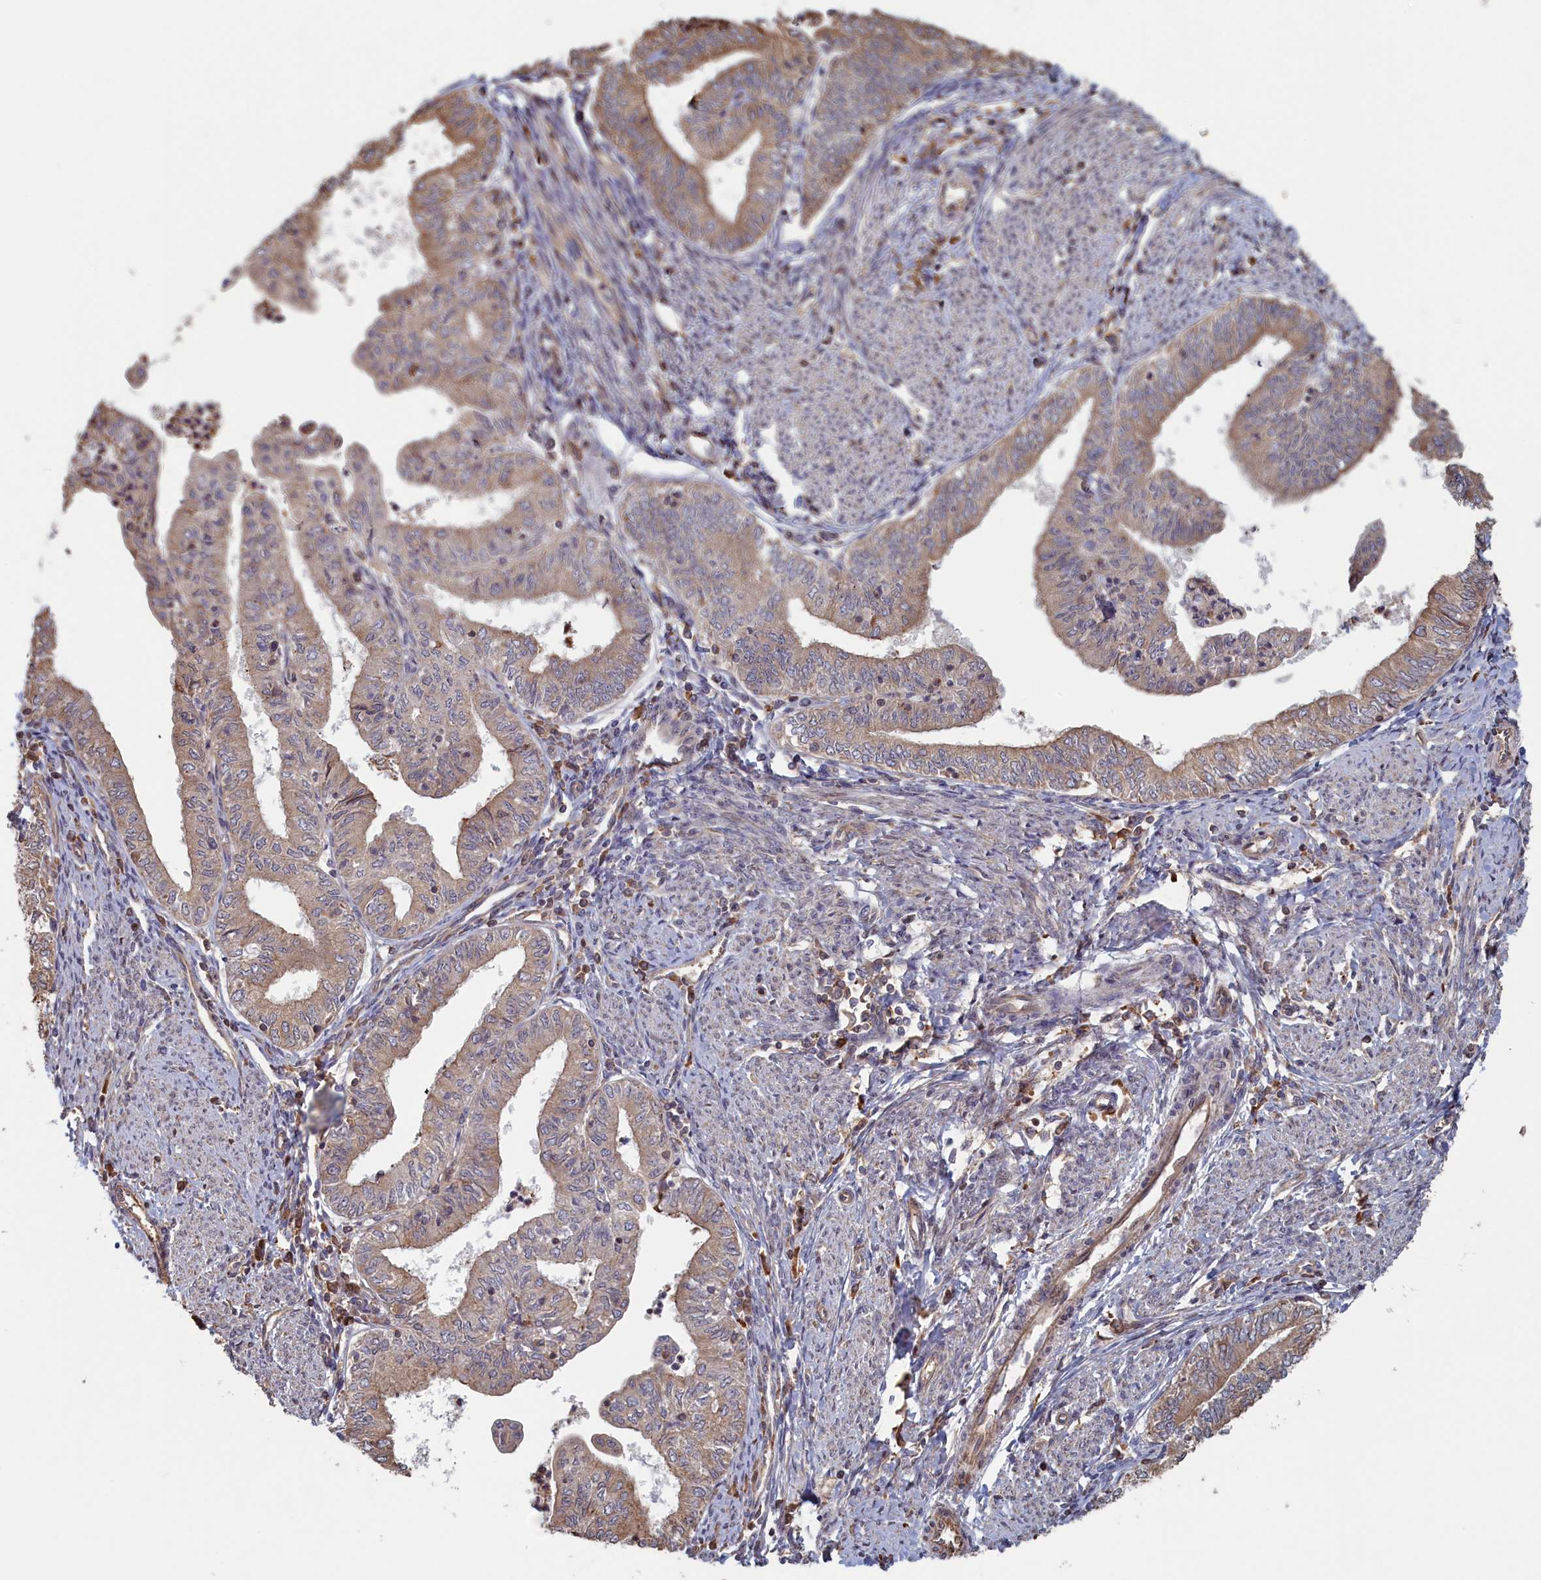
{"staining": {"intensity": "weak", "quantity": ">75%", "location": "cytoplasmic/membranous"}, "tissue": "endometrial cancer", "cell_type": "Tumor cells", "image_type": "cancer", "snomed": [{"axis": "morphology", "description": "Adenocarcinoma, NOS"}, {"axis": "topography", "description": "Endometrium"}], "caption": "DAB immunohistochemical staining of endometrial cancer (adenocarcinoma) demonstrates weak cytoplasmic/membranous protein positivity in about >75% of tumor cells.", "gene": "RILPL1", "patient": {"sex": "female", "age": 66}}